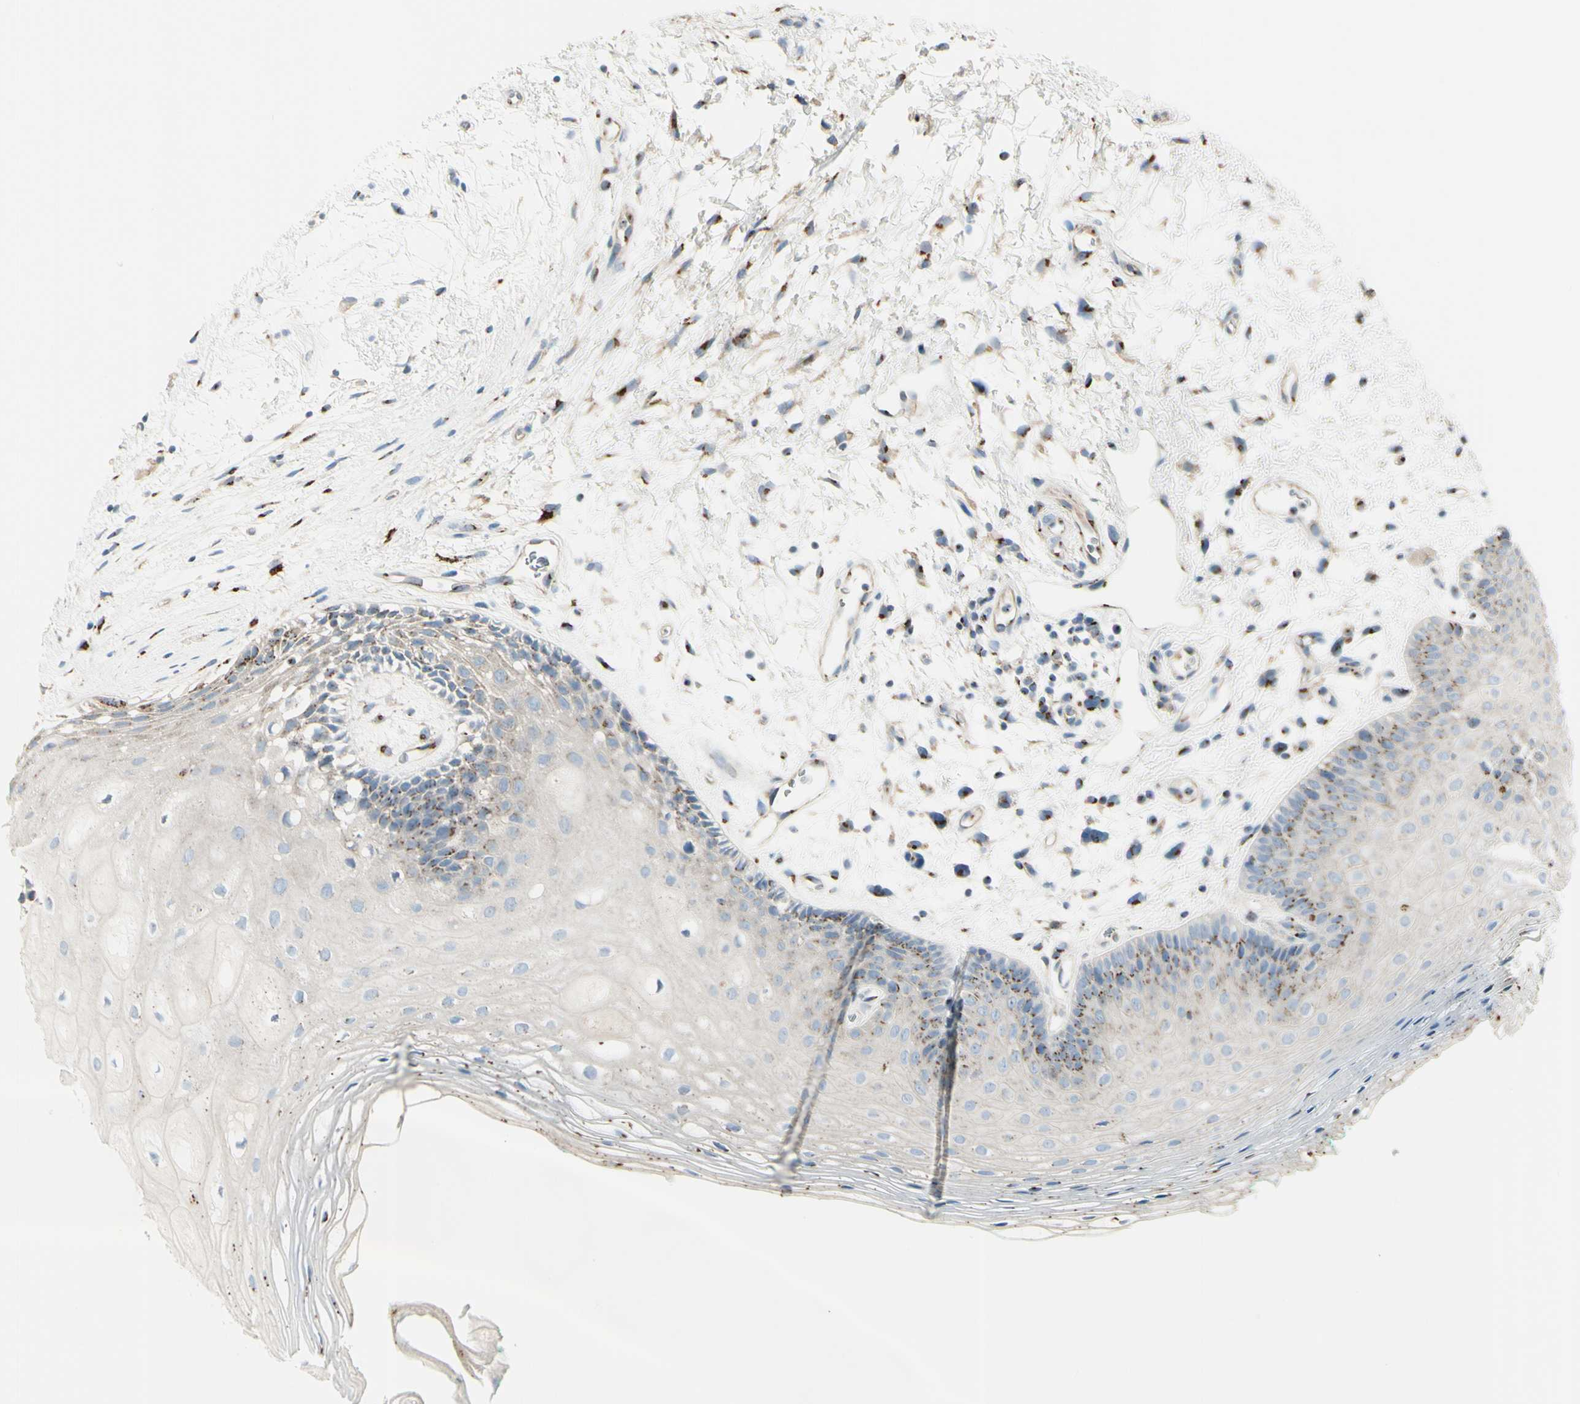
{"staining": {"intensity": "moderate", "quantity": "<25%", "location": "cytoplasmic/membranous"}, "tissue": "oral mucosa", "cell_type": "Squamous epithelial cells", "image_type": "normal", "snomed": [{"axis": "morphology", "description": "Normal tissue, NOS"}, {"axis": "topography", "description": "Skeletal muscle"}, {"axis": "topography", "description": "Oral tissue"}, {"axis": "topography", "description": "Peripheral nerve tissue"}], "caption": "IHC photomicrograph of unremarkable oral mucosa: oral mucosa stained using immunohistochemistry demonstrates low levels of moderate protein expression localized specifically in the cytoplasmic/membranous of squamous epithelial cells, appearing as a cytoplasmic/membranous brown color.", "gene": "B4GALT1", "patient": {"sex": "female", "age": 84}}